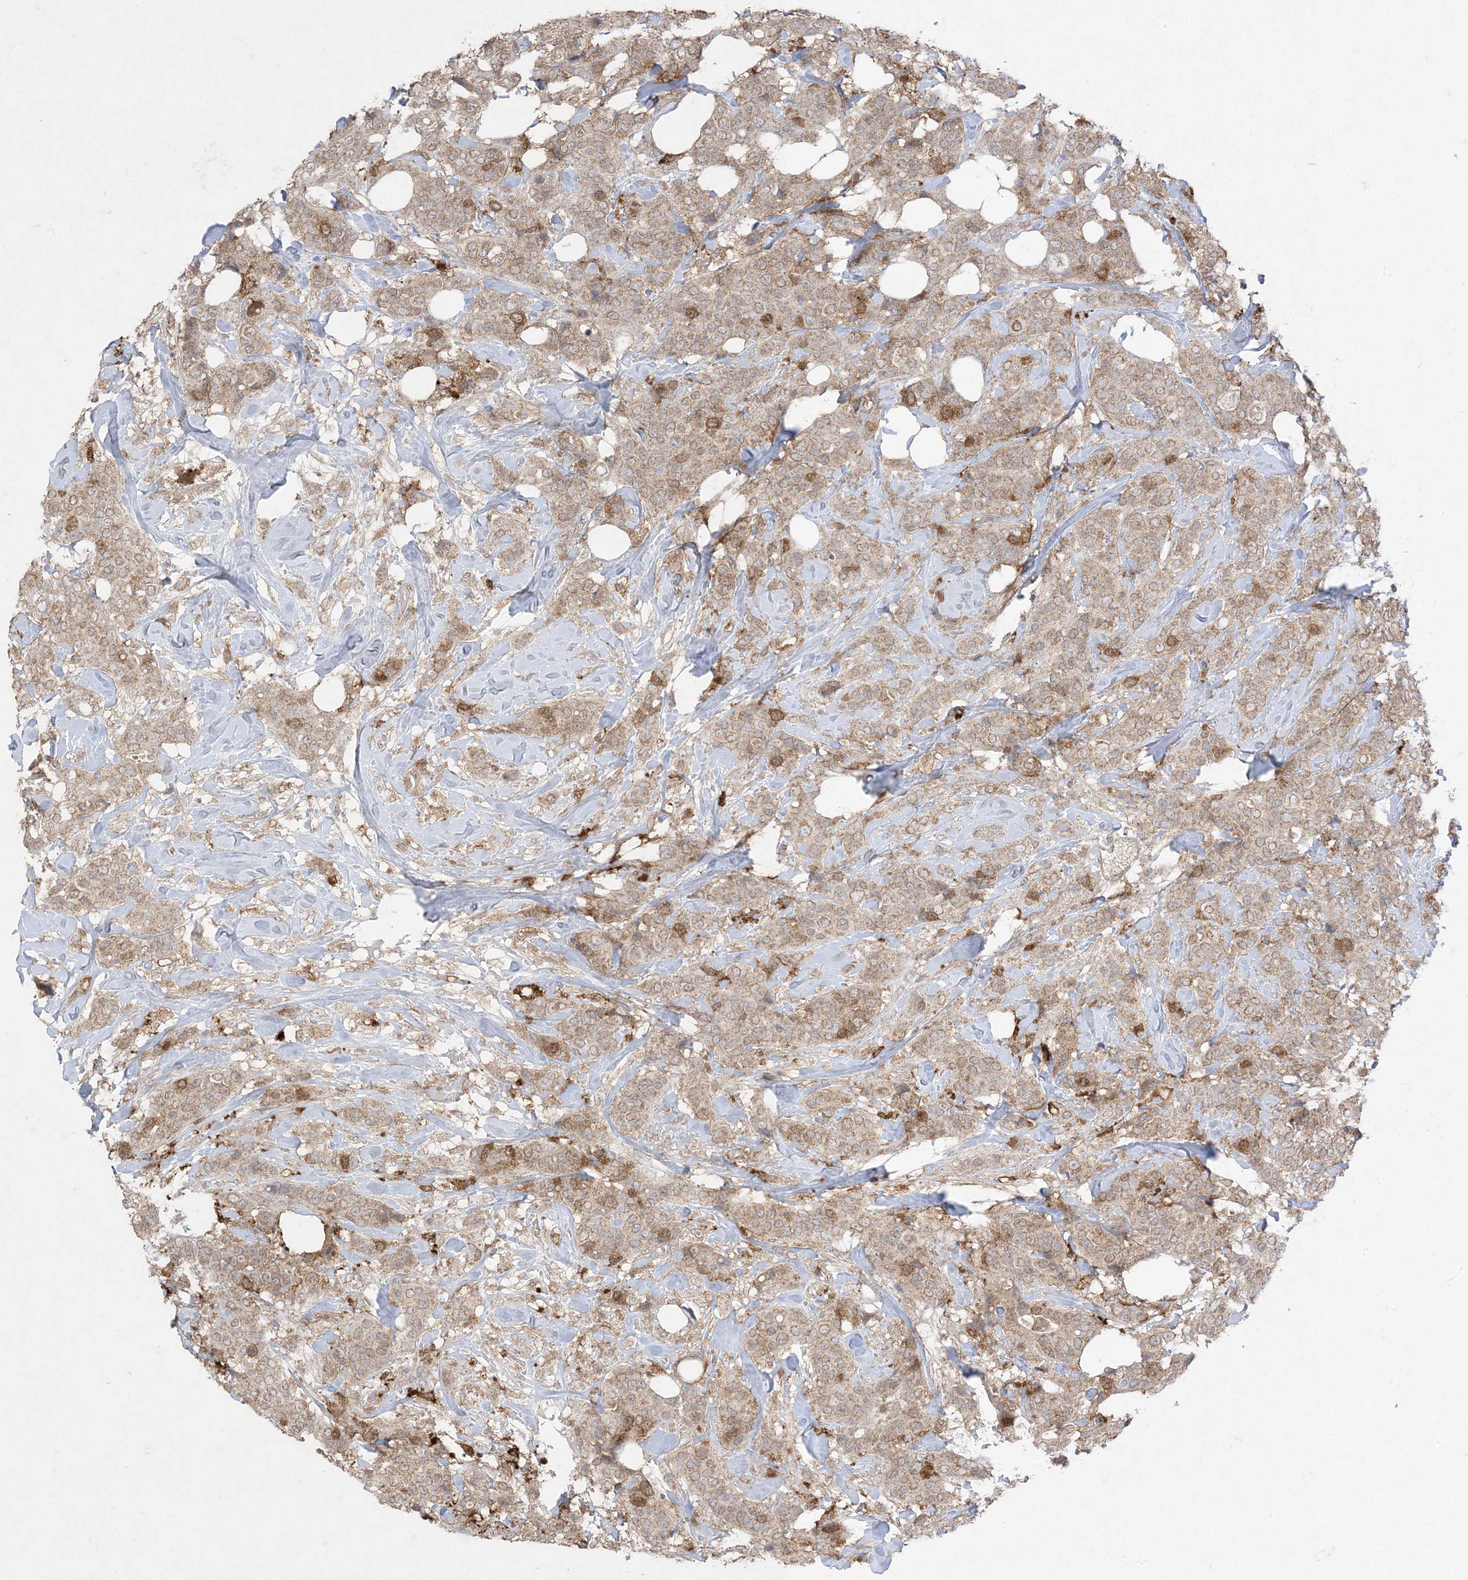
{"staining": {"intensity": "moderate", "quantity": ">75%", "location": "cytoplasmic/membranous"}, "tissue": "breast cancer", "cell_type": "Tumor cells", "image_type": "cancer", "snomed": [{"axis": "morphology", "description": "Lobular carcinoma"}, {"axis": "topography", "description": "Breast"}], "caption": "A brown stain highlights moderate cytoplasmic/membranous expression of a protein in human lobular carcinoma (breast) tumor cells.", "gene": "UBE2C", "patient": {"sex": "female", "age": 51}}